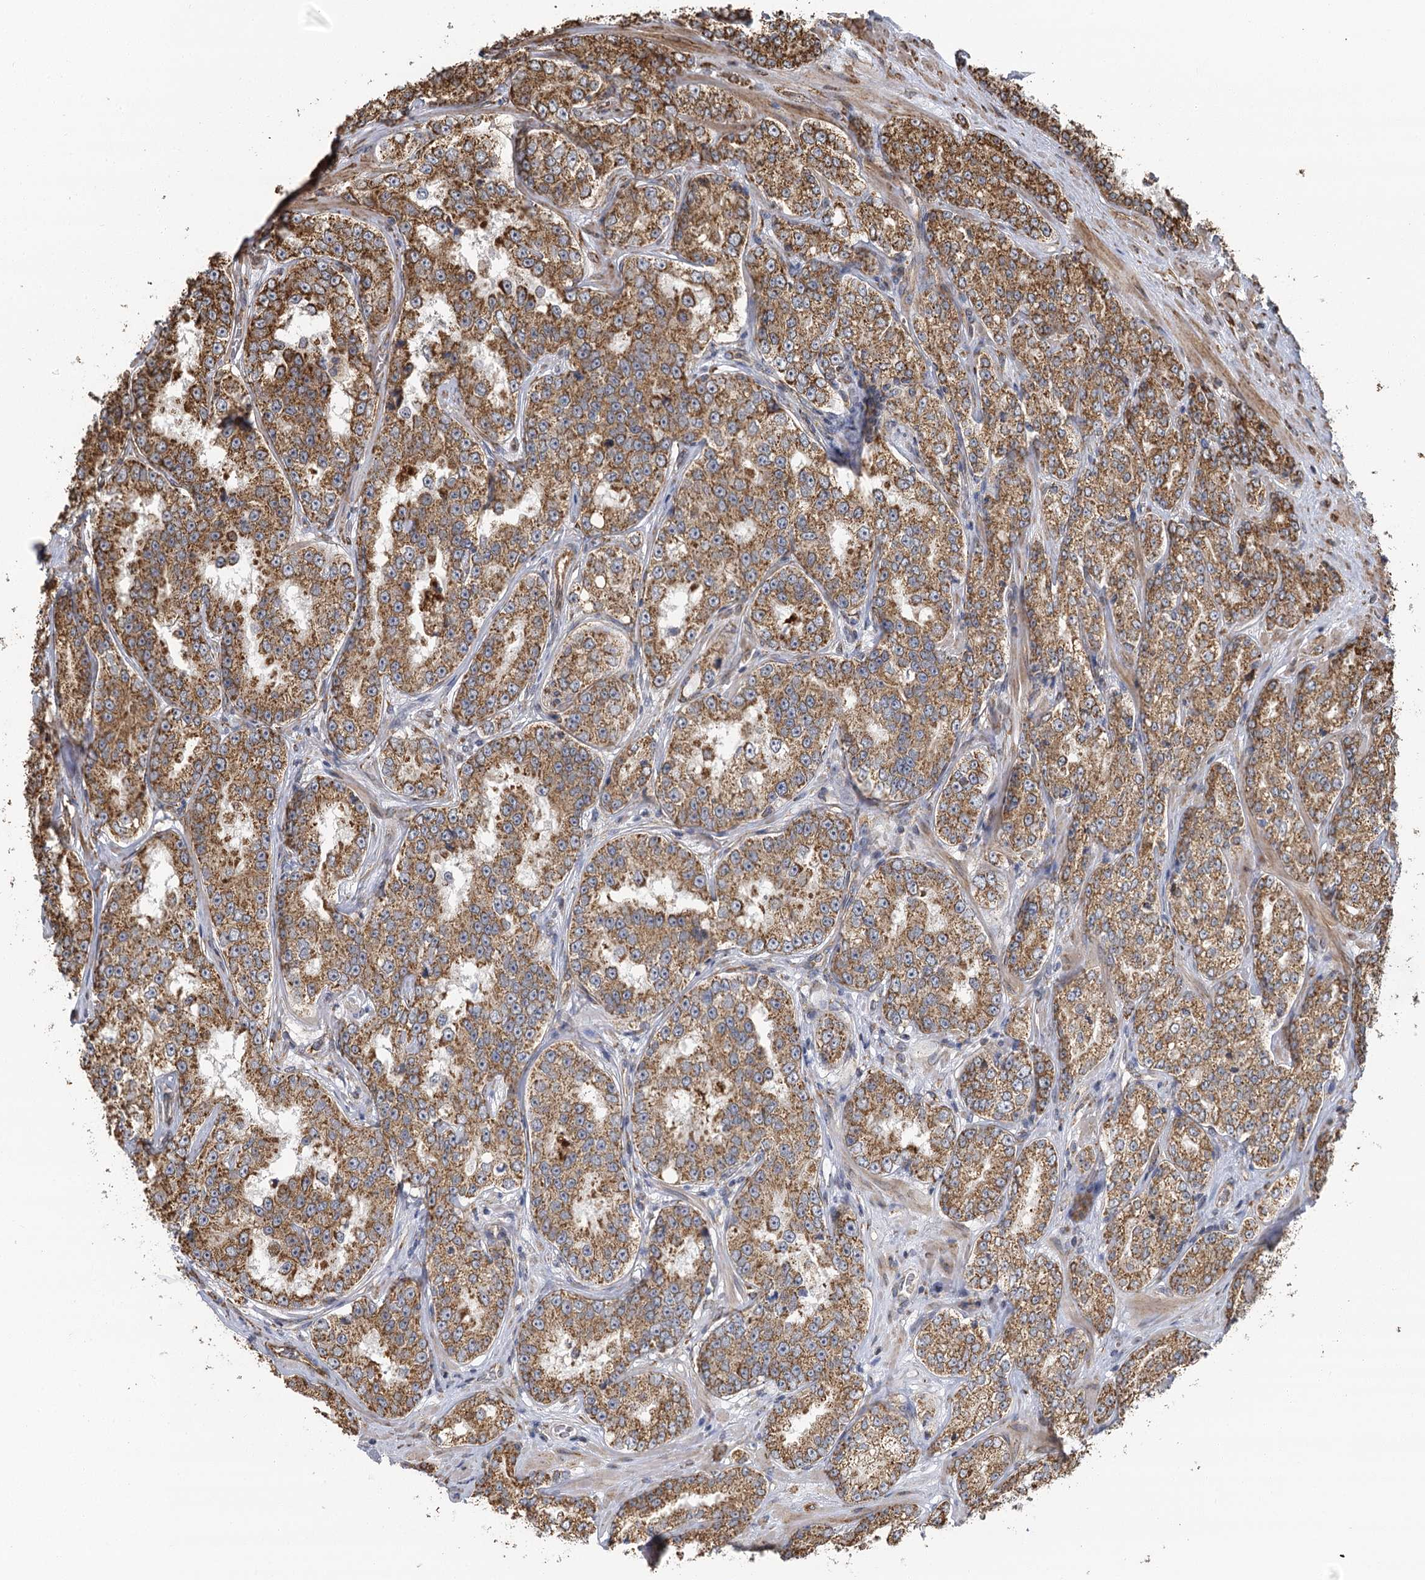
{"staining": {"intensity": "moderate", "quantity": ">75%", "location": "cytoplasmic/membranous"}, "tissue": "prostate cancer", "cell_type": "Tumor cells", "image_type": "cancer", "snomed": [{"axis": "morphology", "description": "Normal tissue, NOS"}, {"axis": "morphology", "description": "Adenocarcinoma, High grade"}, {"axis": "topography", "description": "Prostate"}], "caption": "Immunohistochemistry staining of prostate cancer (adenocarcinoma (high-grade)), which reveals medium levels of moderate cytoplasmic/membranous expression in about >75% of tumor cells indicating moderate cytoplasmic/membranous protein expression. The staining was performed using DAB (brown) for protein detection and nuclei were counterstained in hematoxylin (blue).", "gene": "IL11RA", "patient": {"sex": "male", "age": 83}}